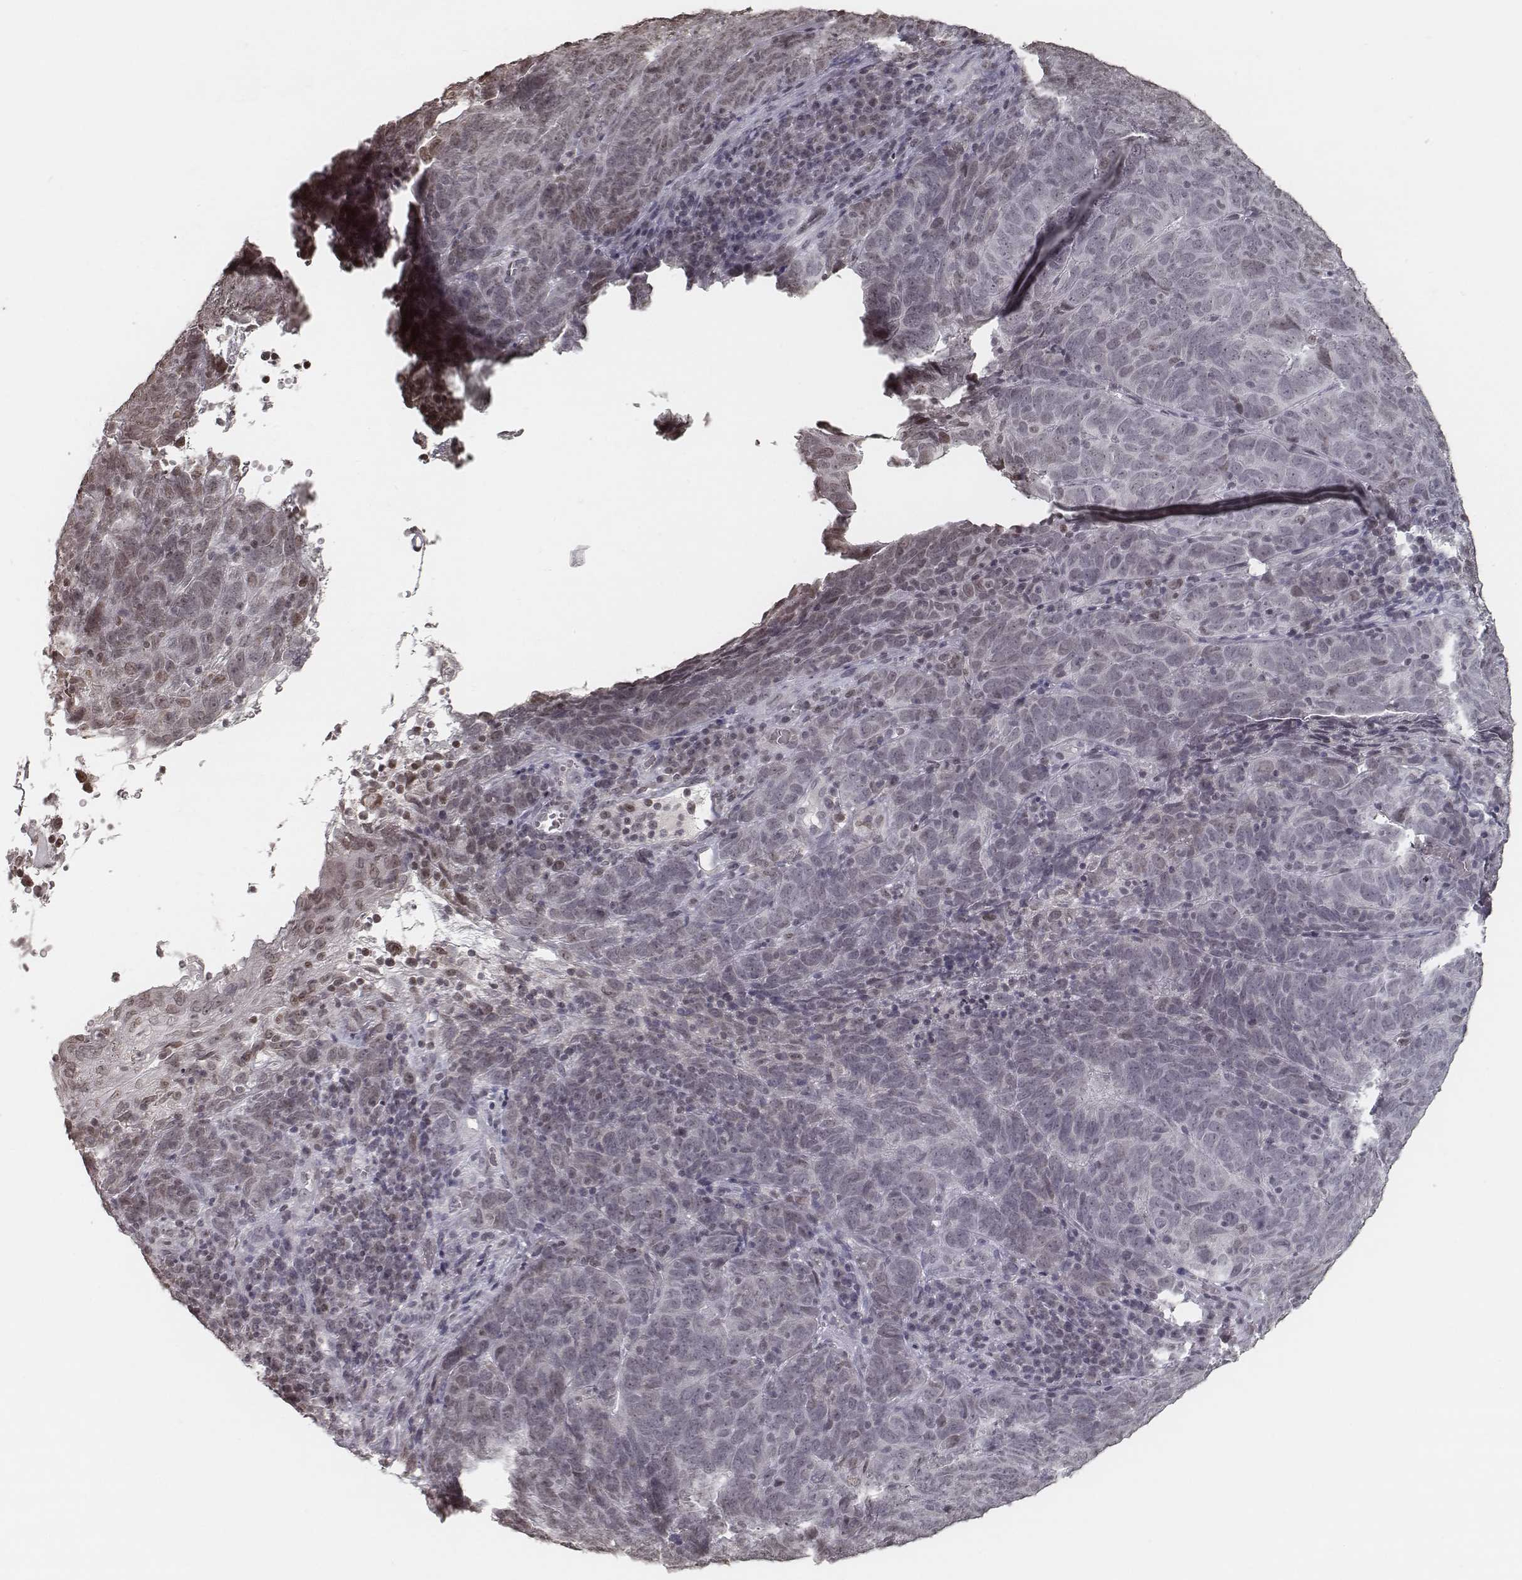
{"staining": {"intensity": "negative", "quantity": "none", "location": "none"}, "tissue": "skin cancer", "cell_type": "Tumor cells", "image_type": "cancer", "snomed": [{"axis": "morphology", "description": "Squamous cell carcinoma, NOS"}, {"axis": "topography", "description": "Skin"}, {"axis": "topography", "description": "Anal"}], "caption": "This is an immunohistochemistry (IHC) micrograph of skin cancer. There is no expression in tumor cells.", "gene": "HMGA2", "patient": {"sex": "female", "age": 51}}